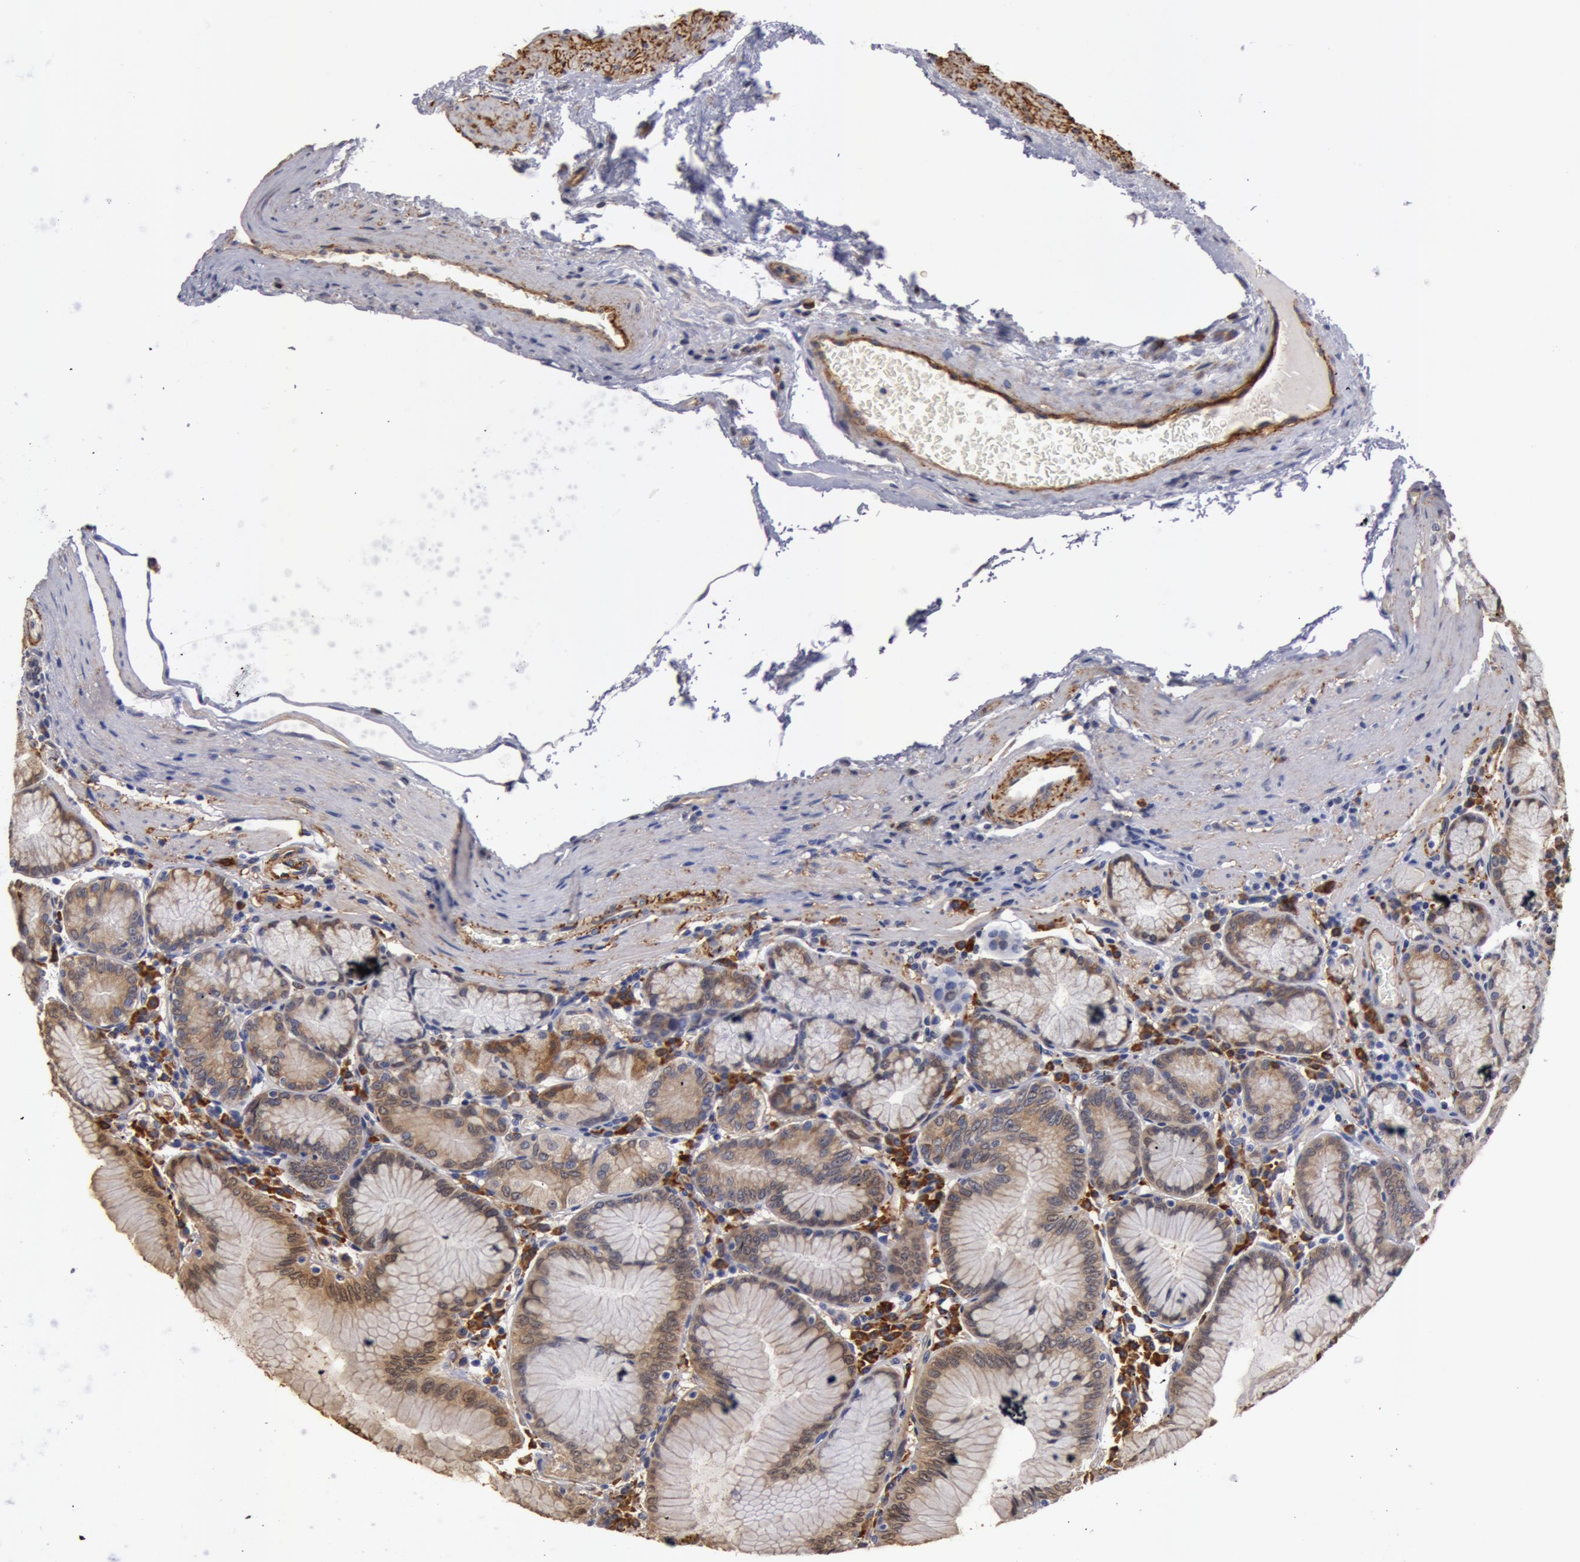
{"staining": {"intensity": "weak", "quantity": "25%-75%", "location": "cytoplasmic/membranous"}, "tissue": "stomach", "cell_type": "Glandular cells", "image_type": "normal", "snomed": [{"axis": "morphology", "description": "Normal tissue, NOS"}, {"axis": "topography", "description": "Stomach, lower"}], "caption": "Benign stomach exhibits weak cytoplasmic/membranous expression in about 25%-75% of glandular cells, visualized by immunohistochemistry.", "gene": "IL23A", "patient": {"sex": "female", "age": 93}}